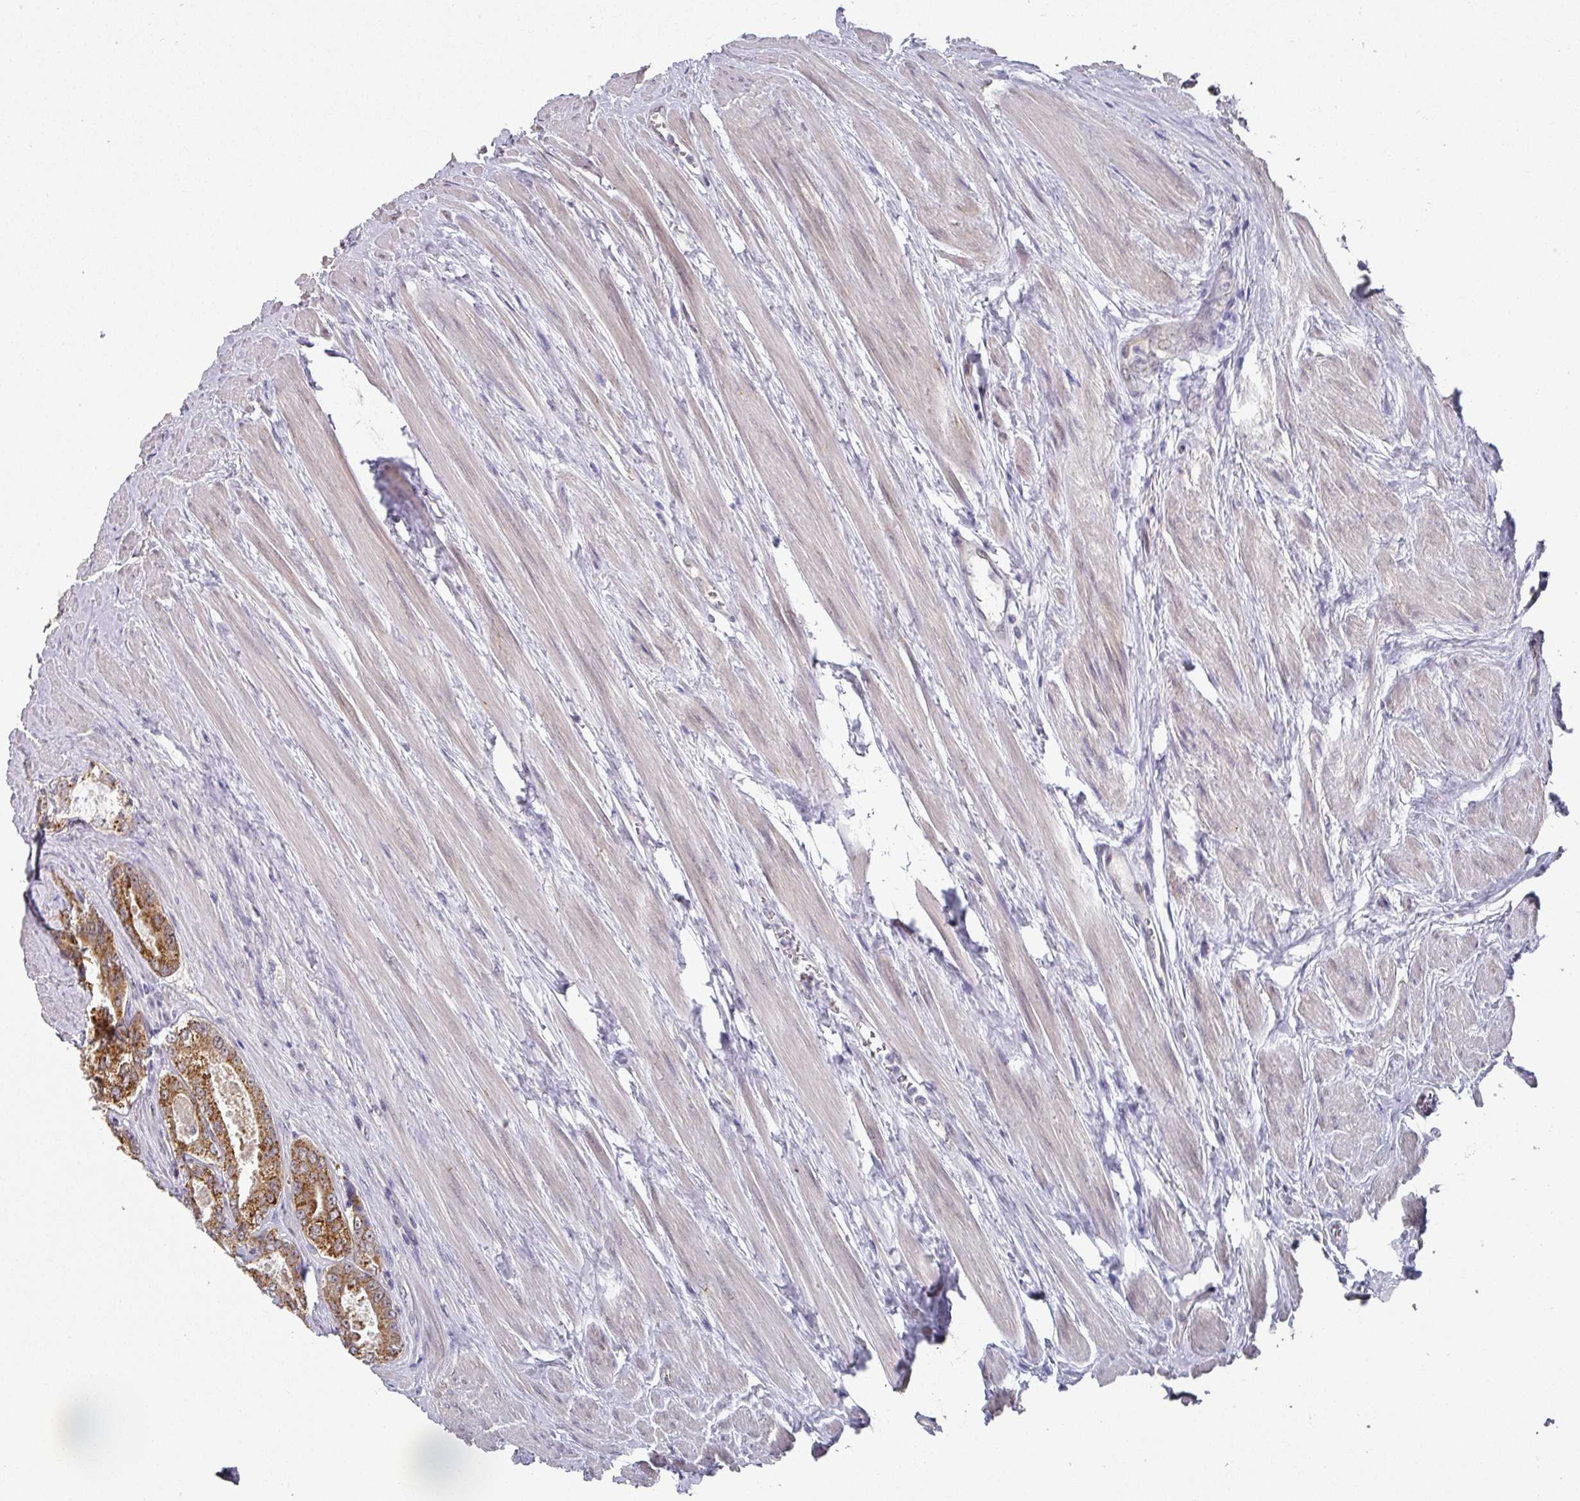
{"staining": {"intensity": "moderate", "quantity": ">75%", "location": "cytoplasmic/membranous"}, "tissue": "prostate cancer", "cell_type": "Tumor cells", "image_type": "cancer", "snomed": [{"axis": "morphology", "description": "Adenocarcinoma, Low grade"}, {"axis": "topography", "description": "Prostate"}], "caption": "Protein positivity by IHC demonstrates moderate cytoplasmic/membranous staining in about >75% of tumor cells in prostate cancer.", "gene": "C18orf25", "patient": {"sex": "male", "age": 68}}